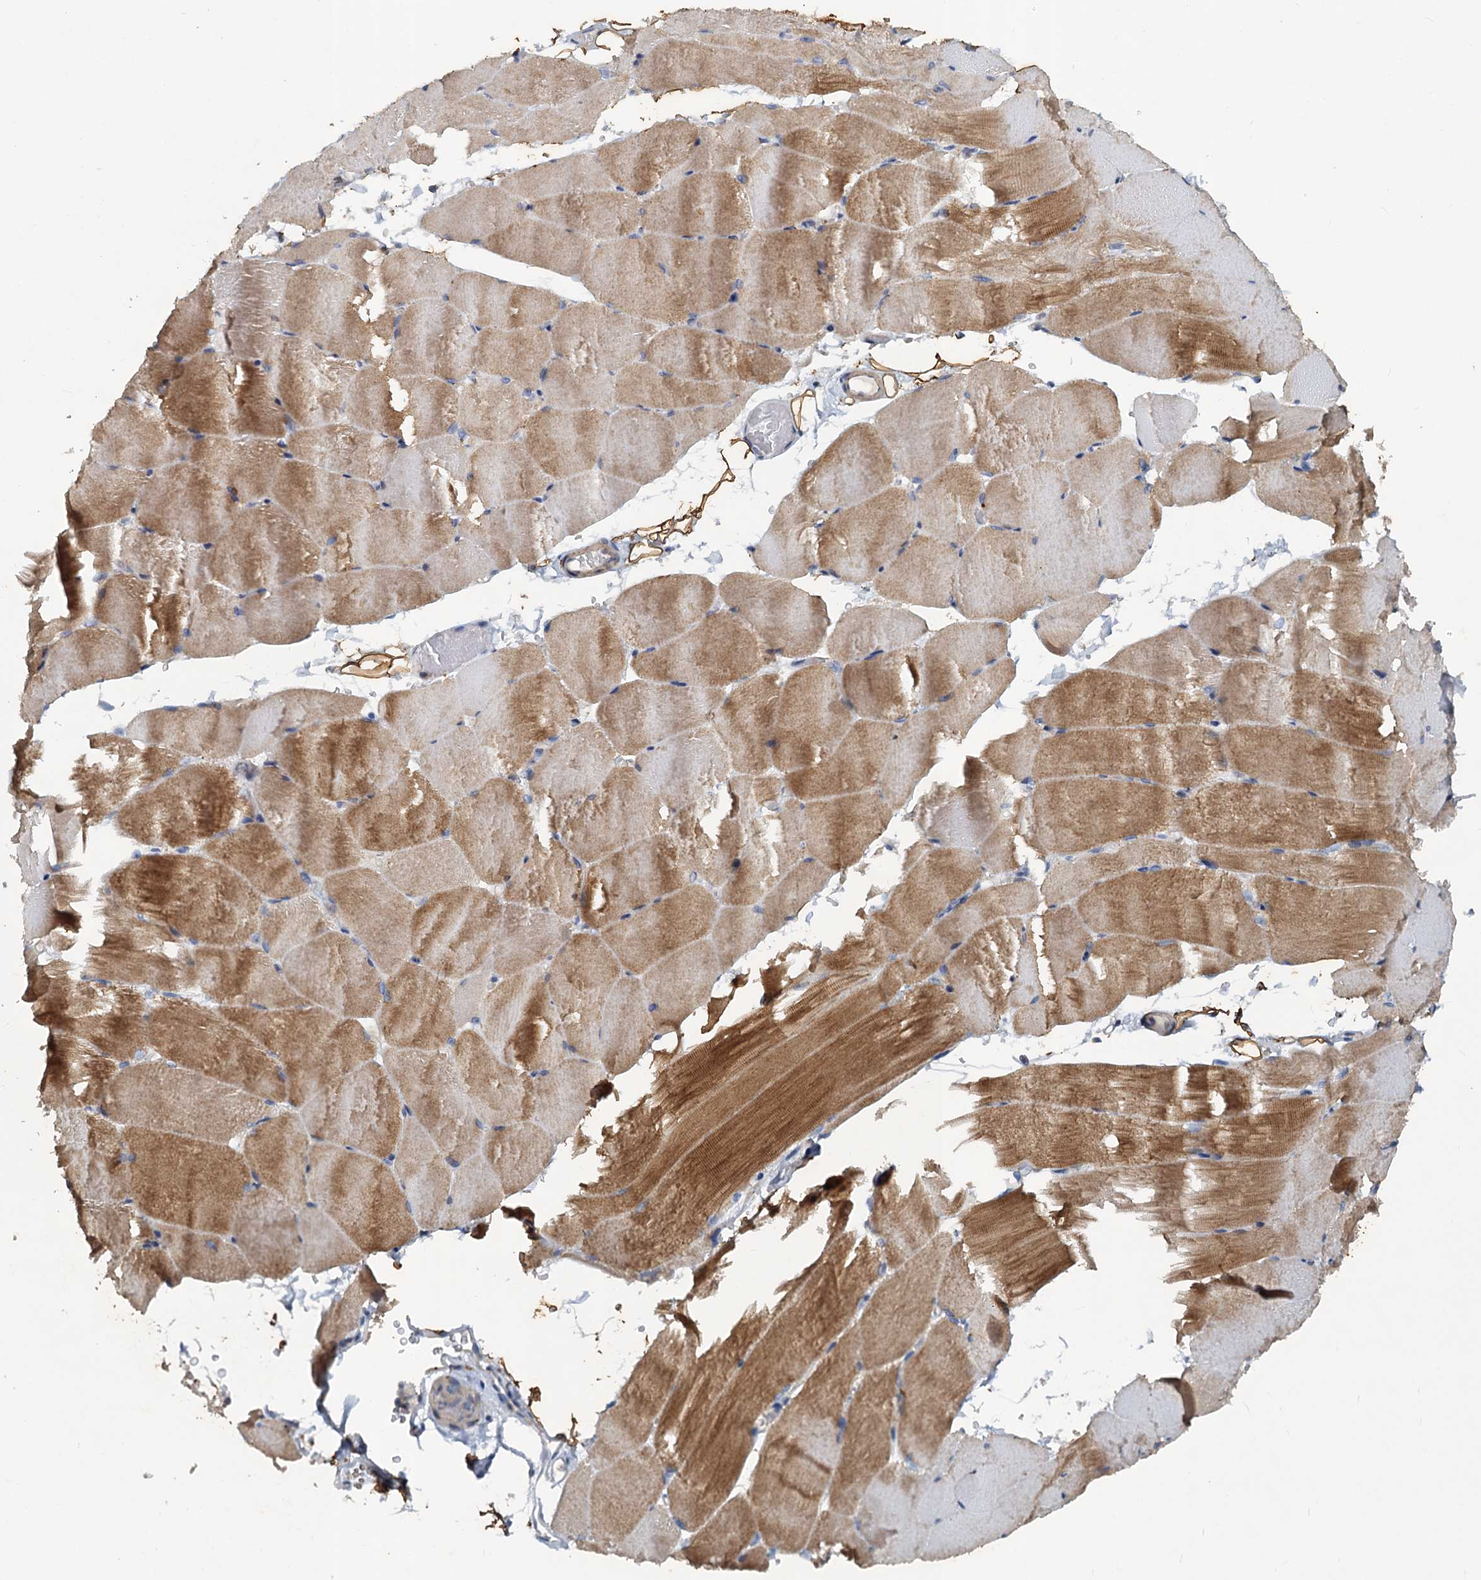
{"staining": {"intensity": "moderate", "quantity": "25%-75%", "location": "cytoplasmic/membranous"}, "tissue": "skeletal muscle", "cell_type": "Myocytes", "image_type": "normal", "snomed": [{"axis": "morphology", "description": "Normal tissue, NOS"}, {"axis": "topography", "description": "Skeletal muscle"}, {"axis": "topography", "description": "Parathyroid gland"}], "caption": "Human skeletal muscle stained with a brown dye displays moderate cytoplasmic/membranous positive expression in approximately 25%-75% of myocytes.", "gene": "SLC2A7", "patient": {"sex": "female", "age": 37}}